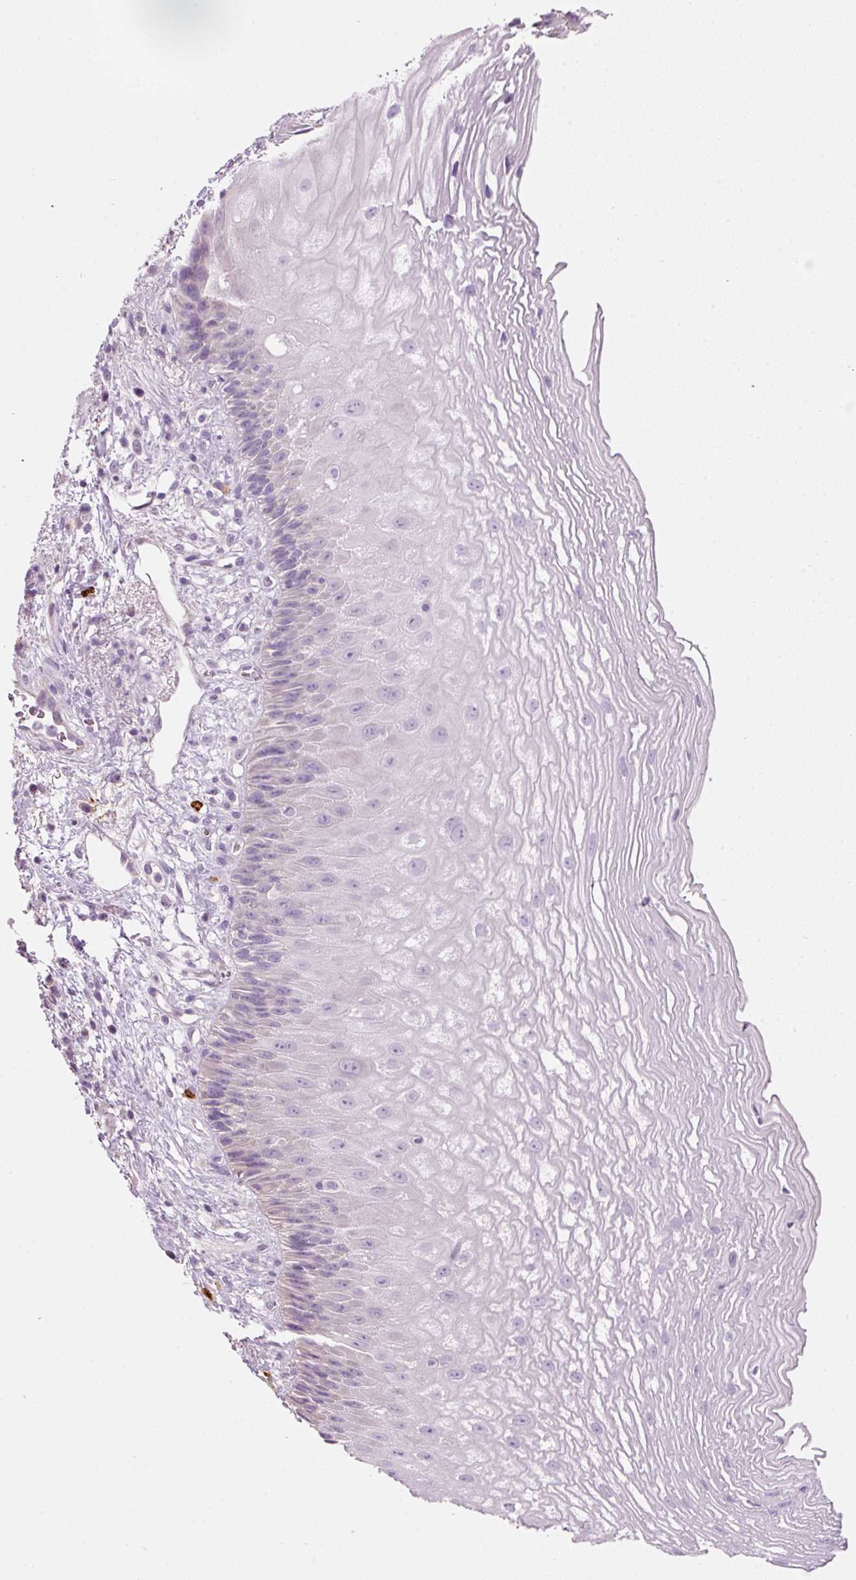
{"staining": {"intensity": "negative", "quantity": "none", "location": "none"}, "tissue": "esophagus", "cell_type": "Squamous epithelial cells", "image_type": "normal", "snomed": [{"axis": "morphology", "description": "Normal tissue, NOS"}, {"axis": "topography", "description": "Esophagus"}], "caption": "The micrograph demonstrates no staining of squamous epithelial cells in normal esophagus. (Brightfield microscopy of DAB (3,3'-diaminobenzidine) IHC at high magnification).", "gene": "CMA1", "patient": {"sex": "male", "age": 60}}